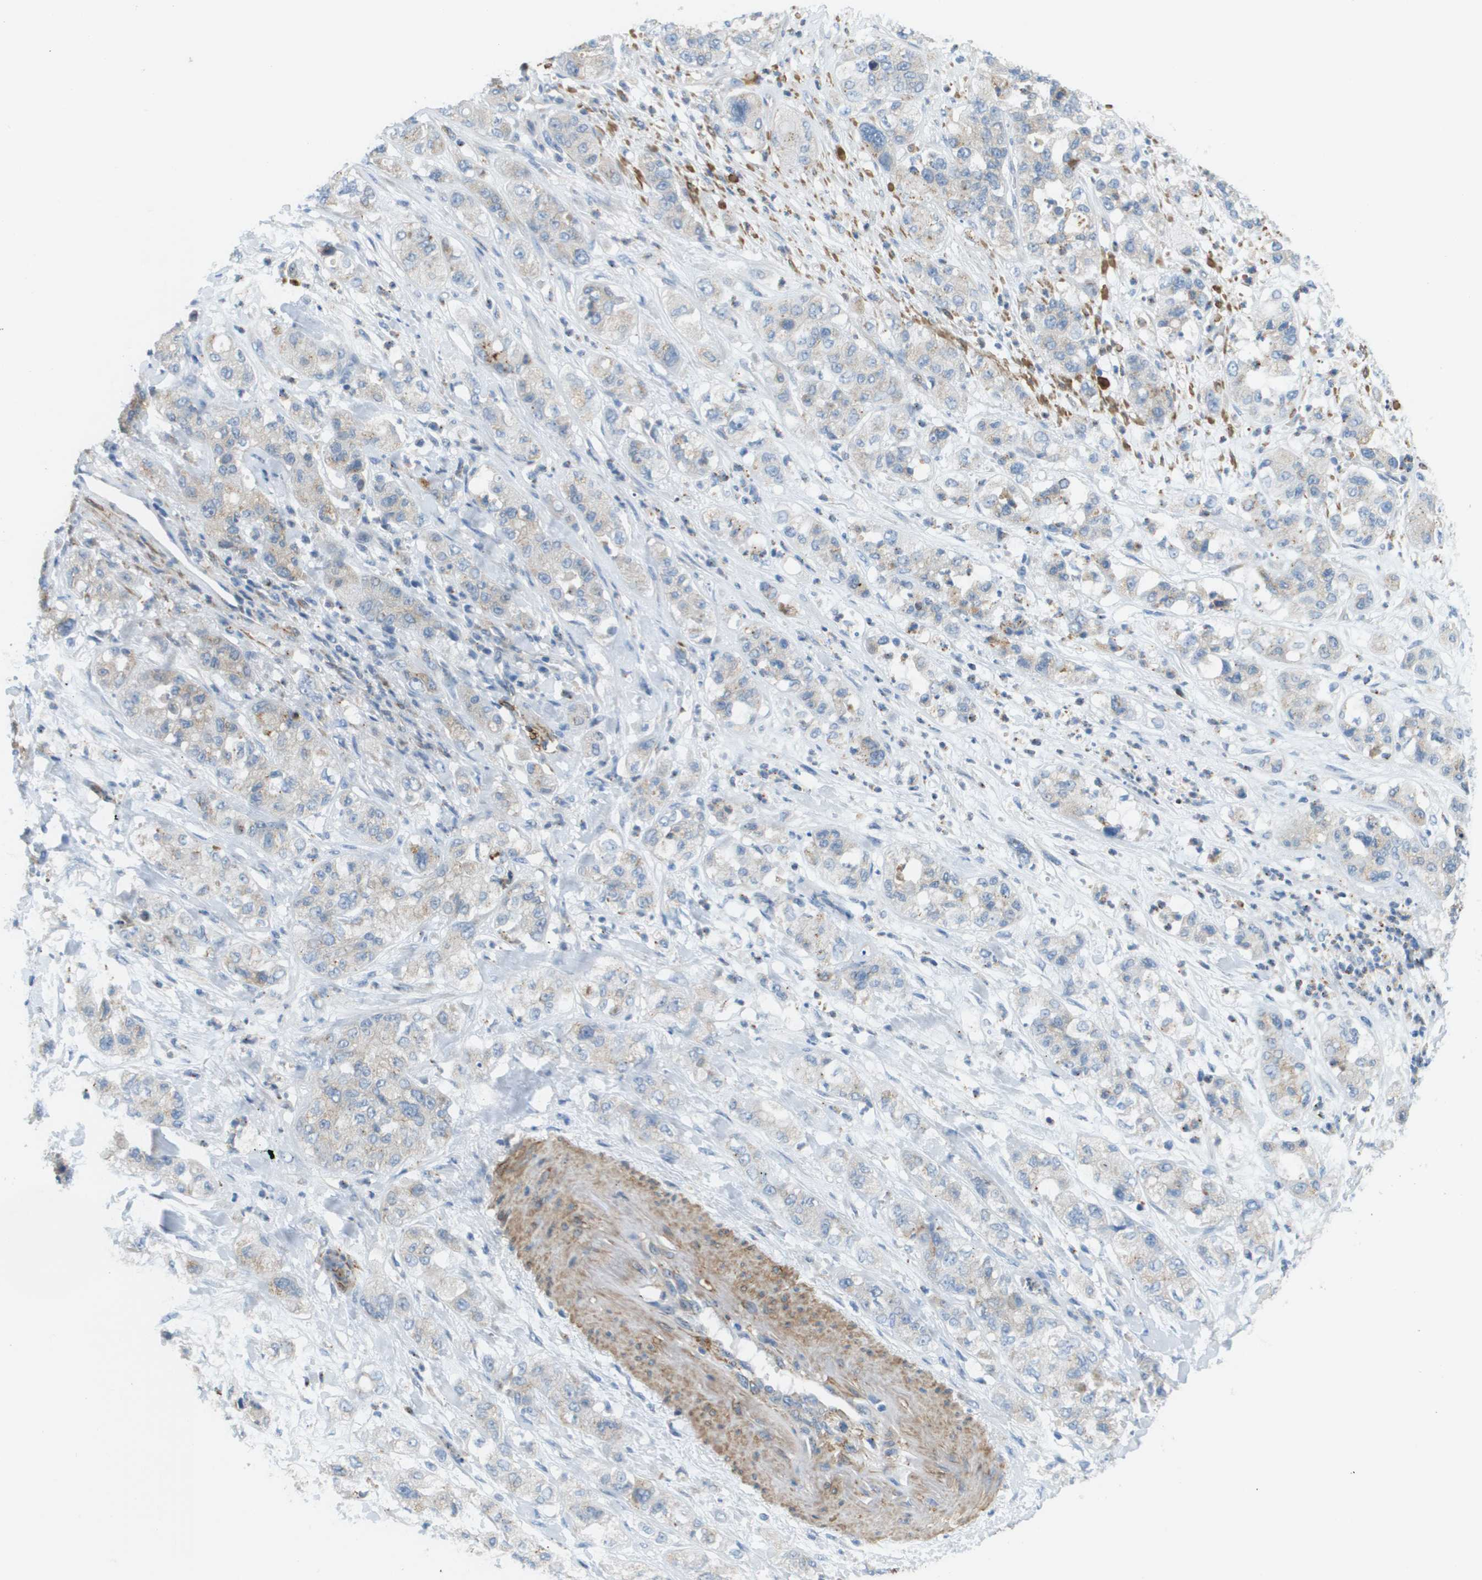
{"staining": {"intensity": "negative", "quantity": "none", "location": "none"}, "tissue": "pancreatic cancer", "cell_type": "Tumor cells", "image_type": "cancer", "snomed": [{"axis": "morphology", "description": "Adenocarcinoma, NOS"}, {"axis": "topography", "description": "Pancreas"}], "caption": "This is an immunohistochemistry histopathology image of human pancreatic cancer. There is no expression in tumor cells.", "gene": "MYH11", "patient": {"sex": "female", "age": 78}}